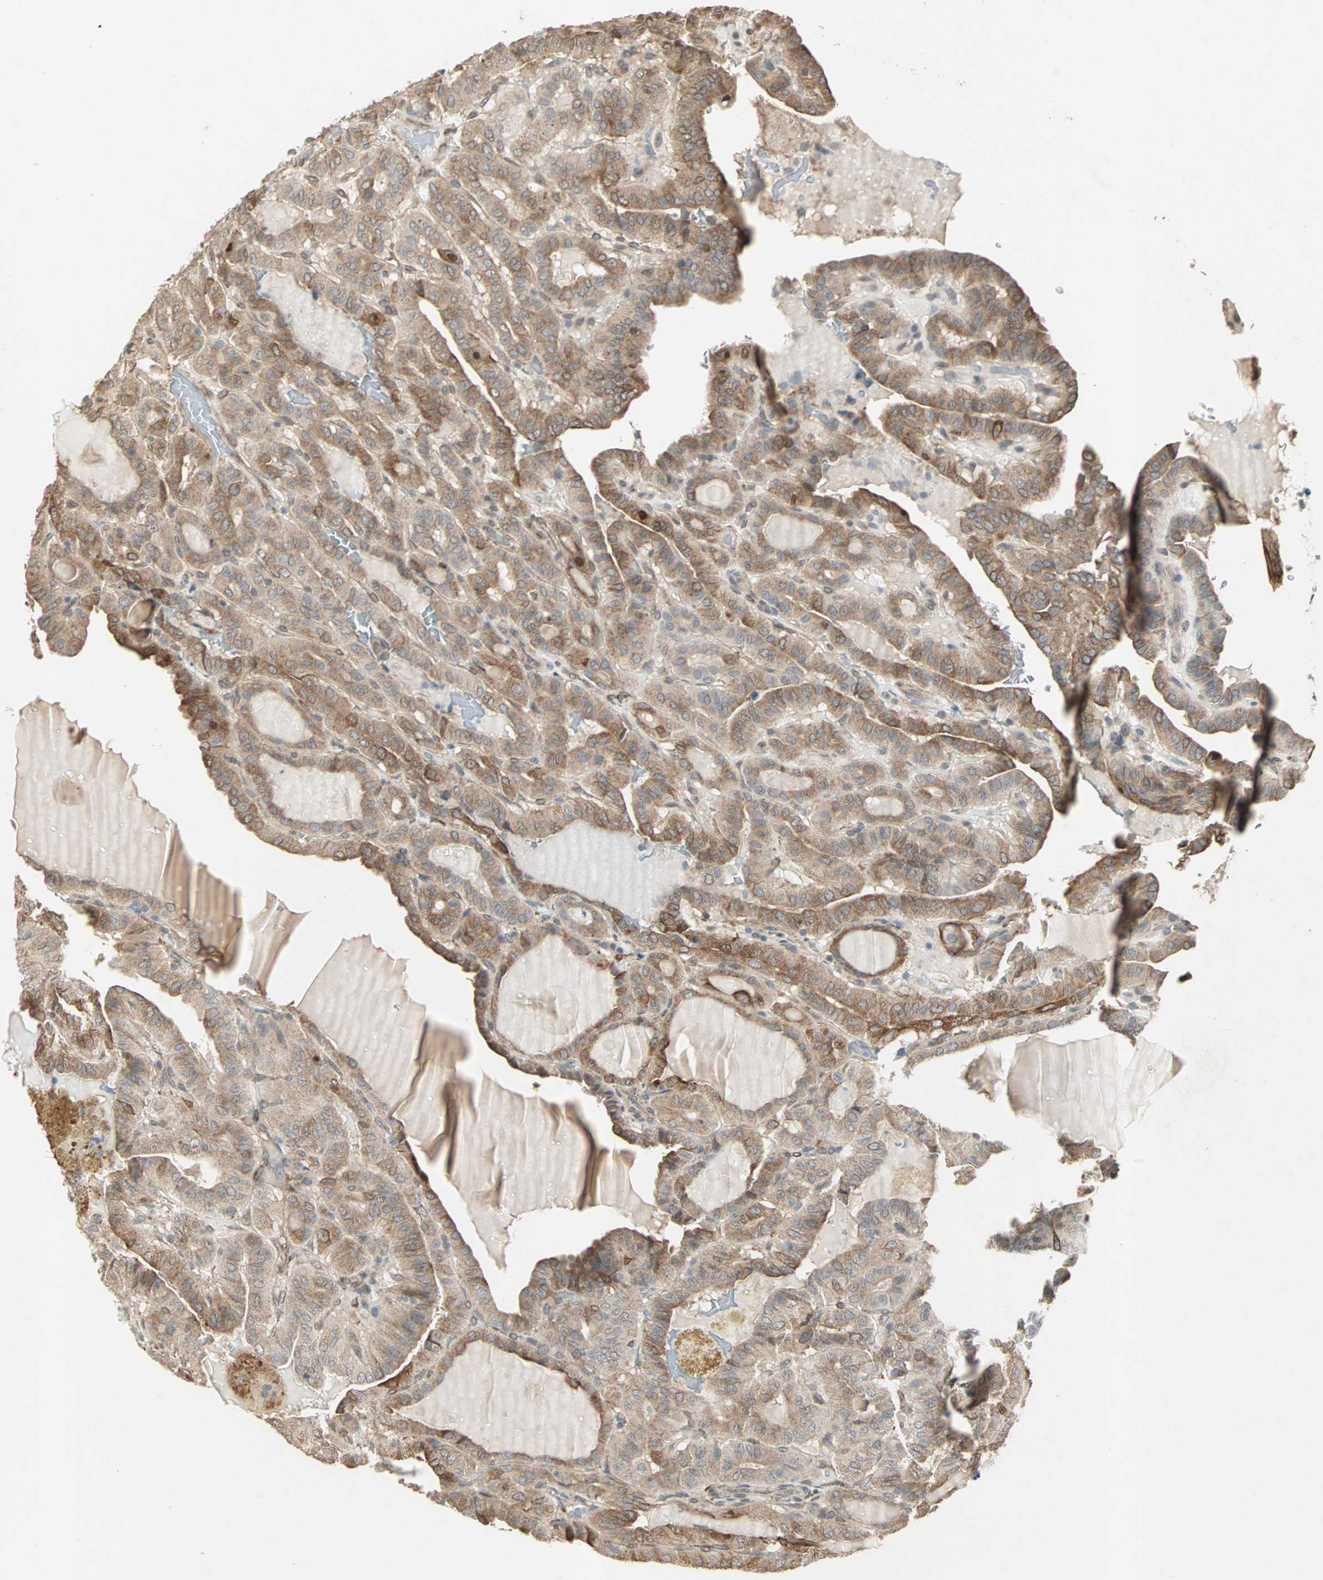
{"staining": {"intensity": "moderate", "quantity": ">75%", "location": "cytoplasmic/membranous"}, "tissue": "thyroid cancer", "cell_type": "Tumor cells", "image_type": "cancer", "snomed": [{"axis": "morphology", "description": "Papillary adenocarcinoma, NOS"}, {"axis": "topography", "description": "Thyroid gland"}], "caption": "DAB immunohistochemical staining of human papillary adenocarcinoma (thyroid) shows moderate cytoplasmic/membranous protein expression in about >75% of tumor cells. (Stains: DAB (3,3'-diaminobenzidine) in brown, nuclei in blue, Microscopy: brightfield microscopy at high magnification).", "gene": "TRPV4", "patient": {"sex": "male", "age": 77}}